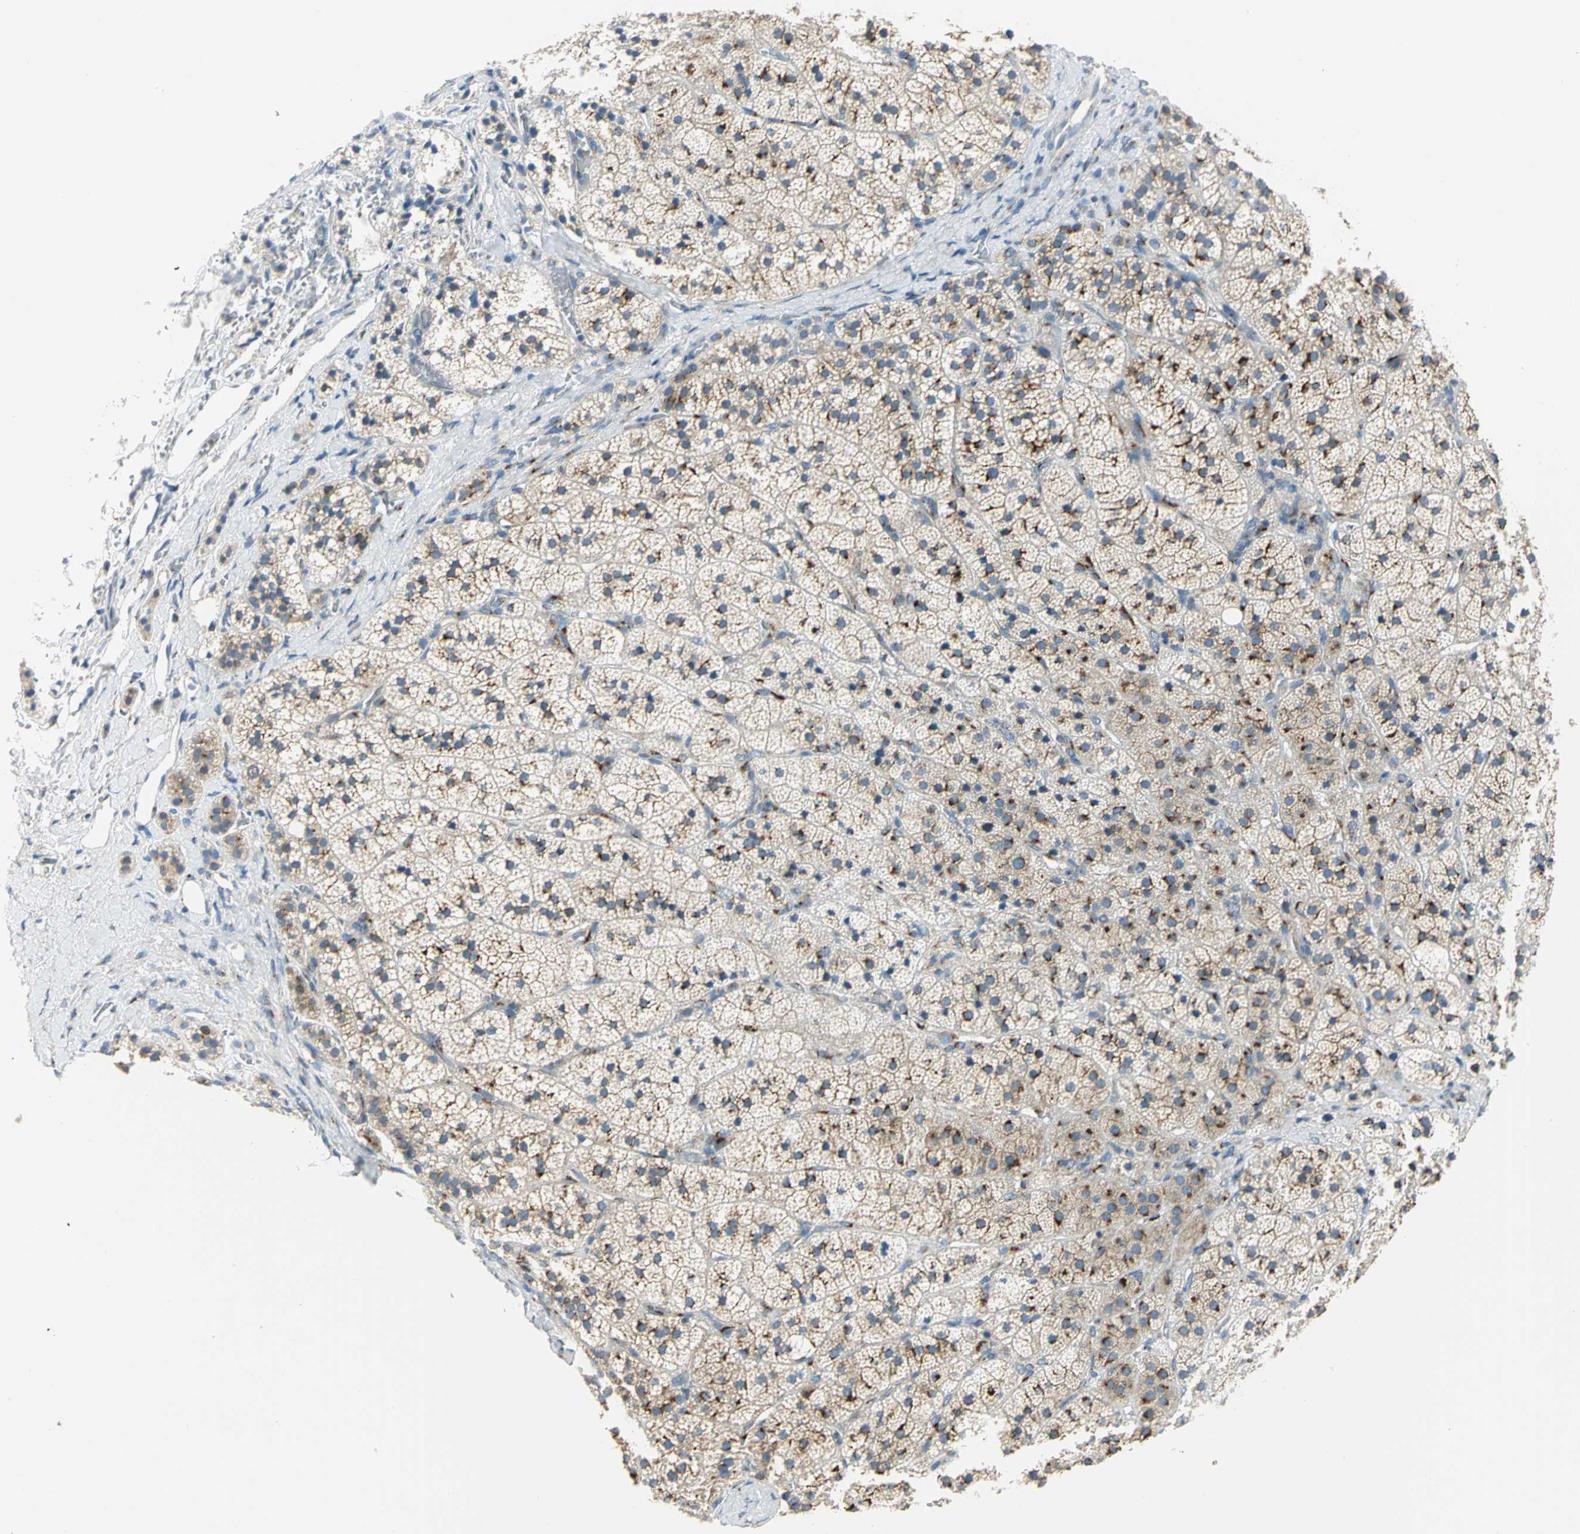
{"staining": {"intensity": "strong", "quantity": ">75%", "location": "cytoplasmic/membranous"}, "tissue": "adrenal gland", "cell_type": "Glandular cells", "image_type": "normal", "snomed": [{"axis": "morphology", "description": "Normal tissue, NOS"}, {"axis": "topography", "description": "Adrenal gland"}], "caption": "Immunohistochemical staining of normal adrenal gland reveals >75% levels of strong cytoplasmic/membranous protein expression in about >75% of glandular cells. The protein of interest is stained brown, and the nuclei are stained in blue (DAB (3,3'-diaminobenzidine) IHC with brightfield microscopy, high magnification).", "gene": "GPR3", "patient": {"sex": "female", "age": 44}}